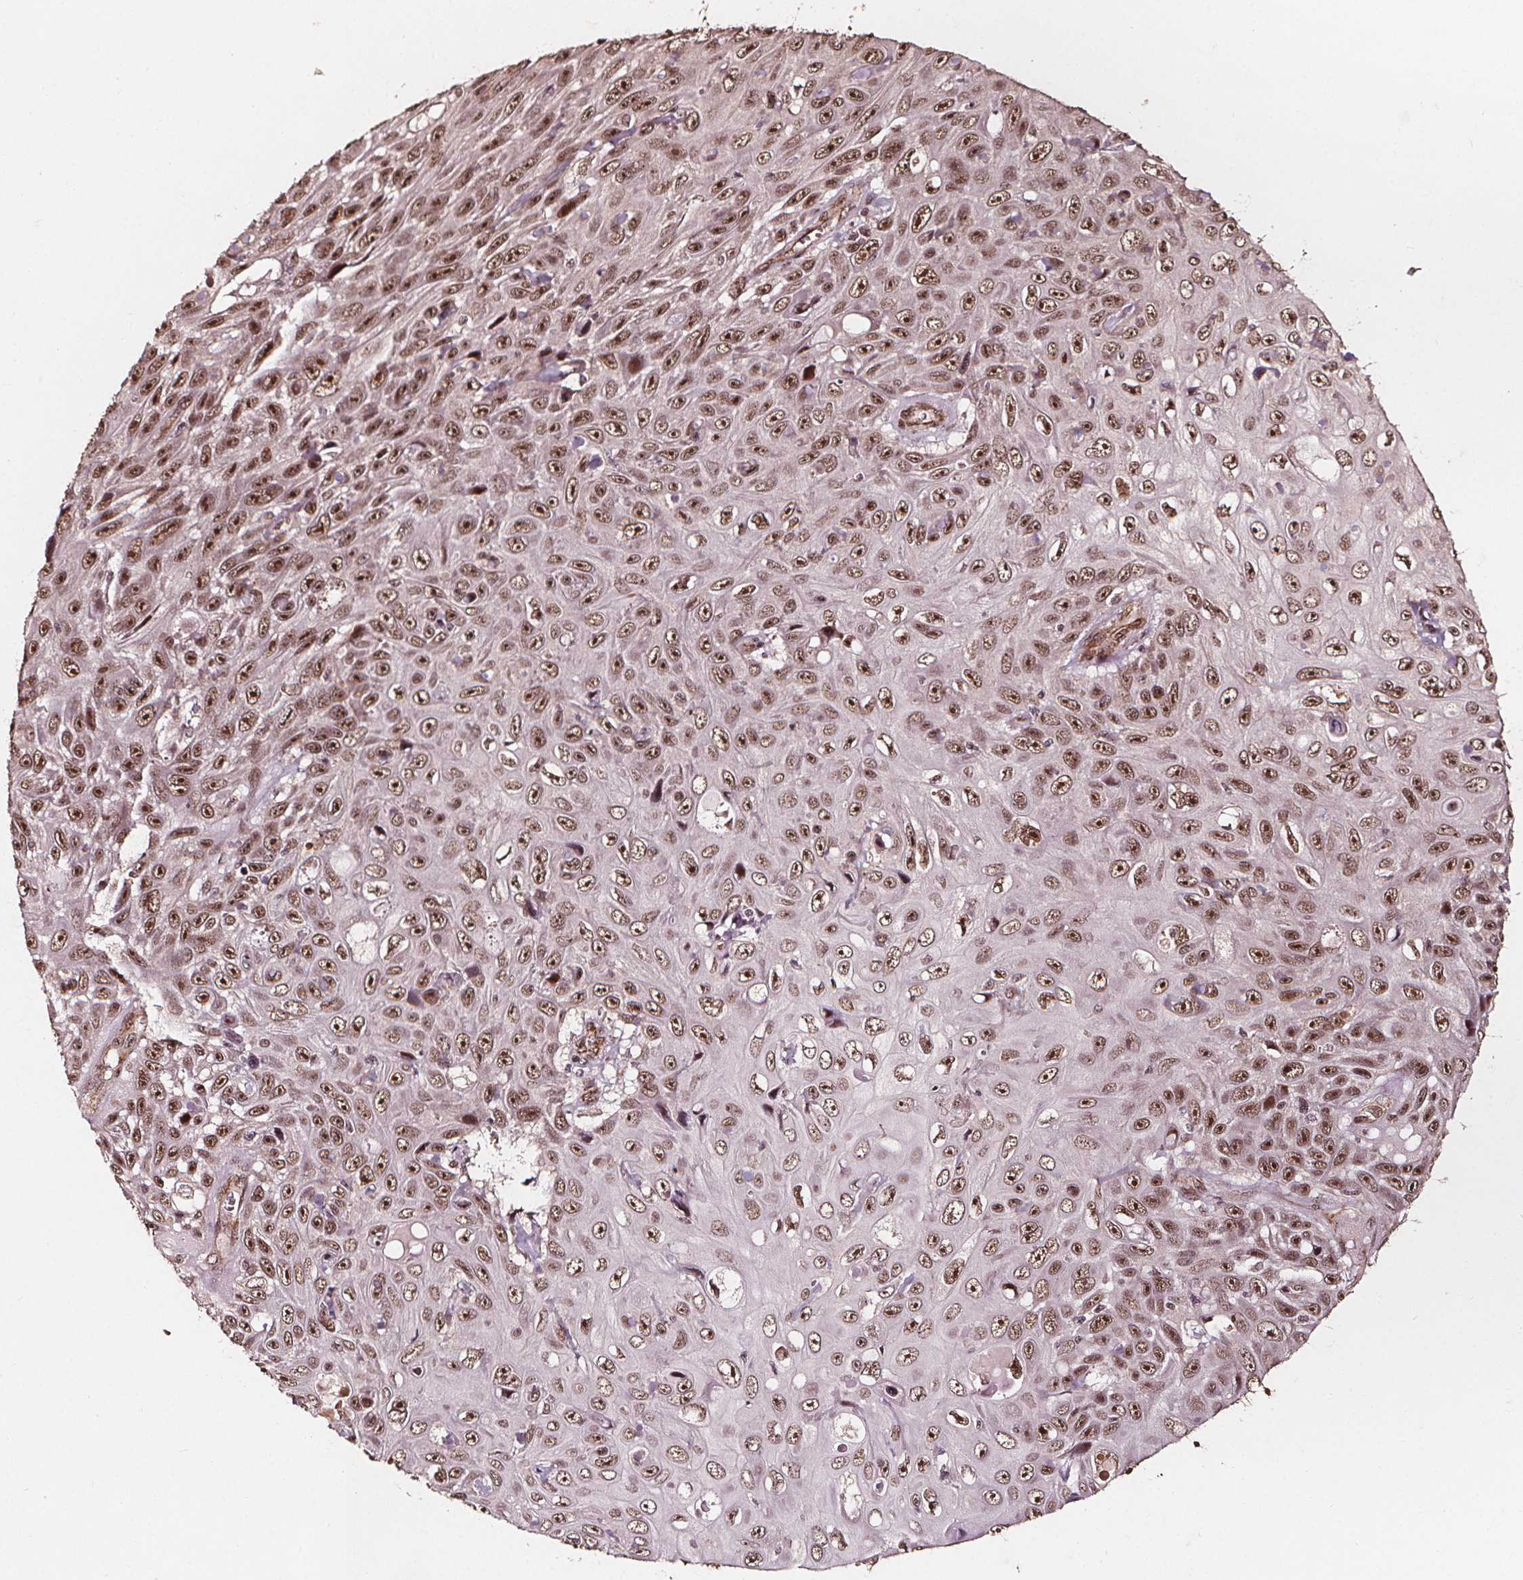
{"staining": {"intensity": "moderate", "quantity": ">75%", "location": "nuclear"}, "tissue": "skin cancer", "cell_type": "Tumor cells", "image_type": "cancer", "snomed": [{"axis": "morphology", "description": "Squamous cell carcinoma, NOS"}, {"axis": "topography", "description": "Skin"}], "caption": "Immunohistochemistry (DAB) staining of human skin cancer displays moderate nuclear protein positivity in approximately >75% of tumor cells. Immunohistochemistry (ihc) stains the protein in brown and the nuclei are stained blue.", "gene": "EXOSC9", "patient": {"sex": "male", "age": 82}}